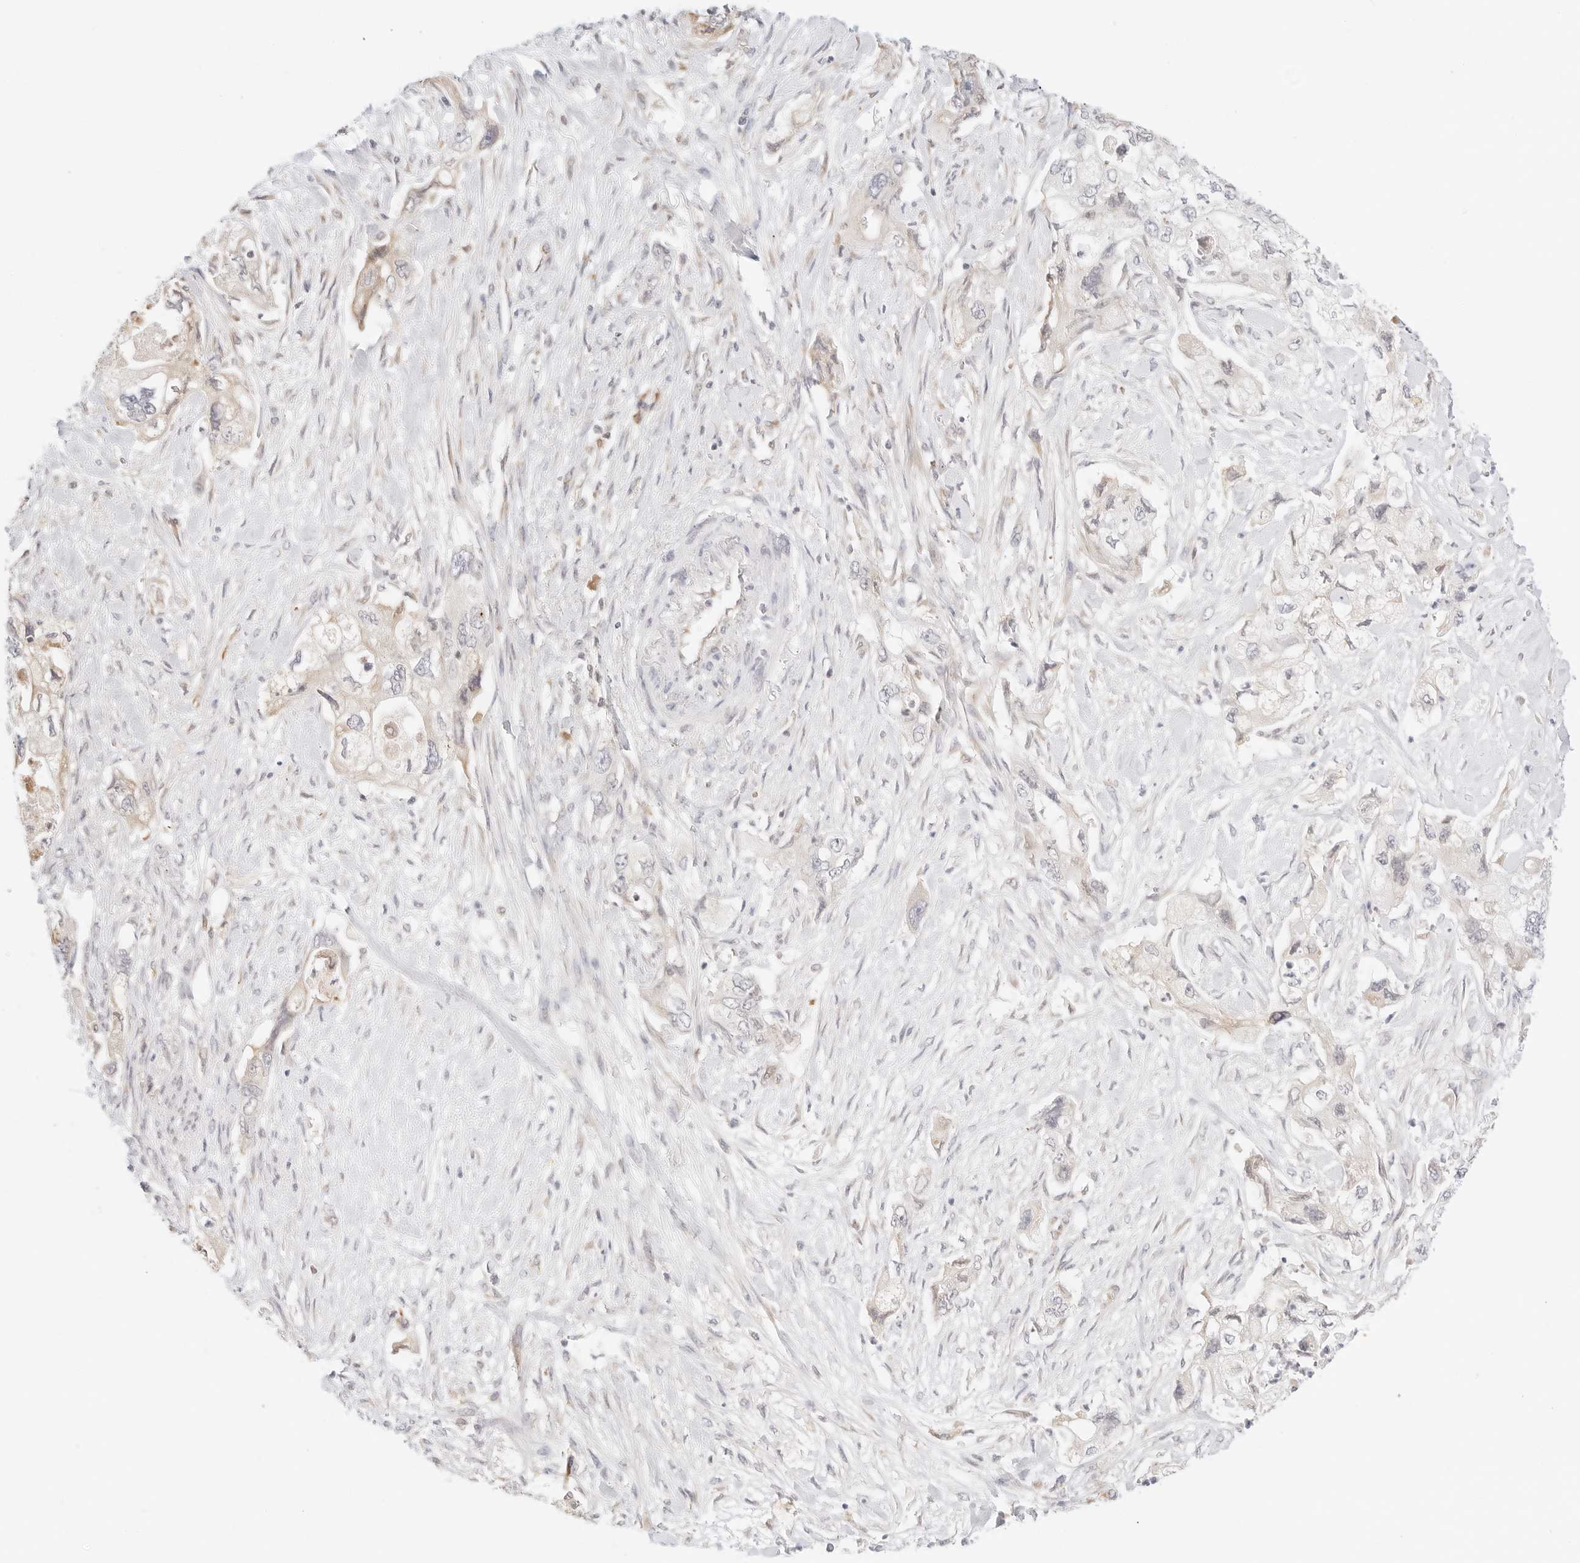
{"staining": {"intensity": "weak", "quantity": "<25%", "location": "cytoplasmic/membranous"}, "tissue": "pancreatic cancer", "cell_type": "Tumor cells", "image_type": "cancer", "snomed": [{"axis": "morphology", "description": "Adenocarcinoma, NOS"}, {"axis": "topography", "description": "Pancreas"}], "caption": "Micrograph shows no significant protein positivity in tumor cells of pancreatic cancer (adenocarcinoma). (Stains: DAB (3,3'-diaminobenzidine) immunohistochemistry (IHC) with hematoxylin counter stain, Microscopy: brightfield microscopy at high magnification).", "gene": "ERO1B", "patient": {"sex": "female", "age": 73}}